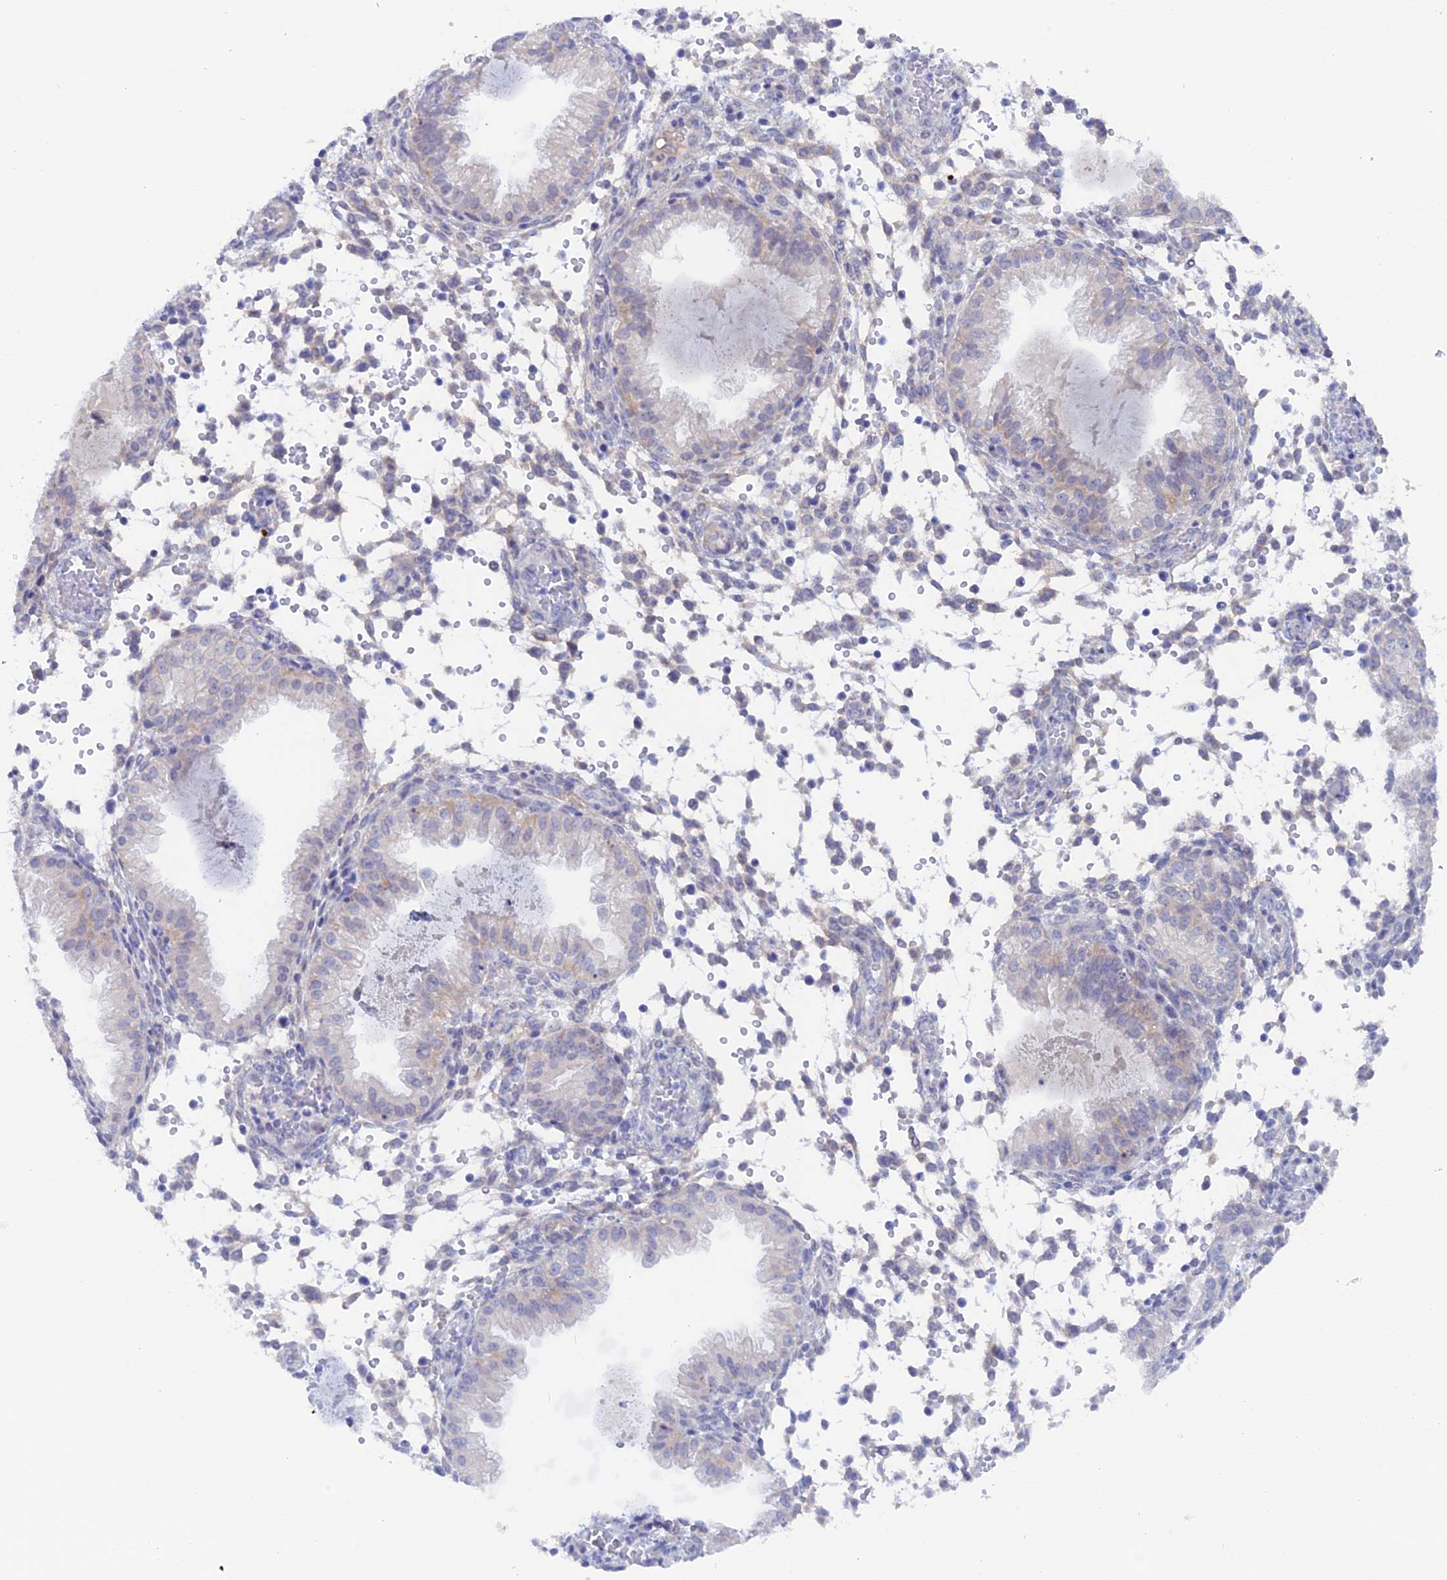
{"staining": {"intensity": "negative", "quantity": "none", "location": "none"}, "tissue": "endometrium", "cell_type": "Cells in endometrial stroma", "image_type": "normal", "snomed": [{"axis": "morphology", "description": "Normal tissue, NOS"}, {"axis": "topography", "description": "Endometrium"}], "caption": "This is an immunohistochemistry image of benign human endometrium. There is no staining in cells in endometrial stroma.", "gene": "DACT3", "patient": {"sex": "female", "age": 33}}